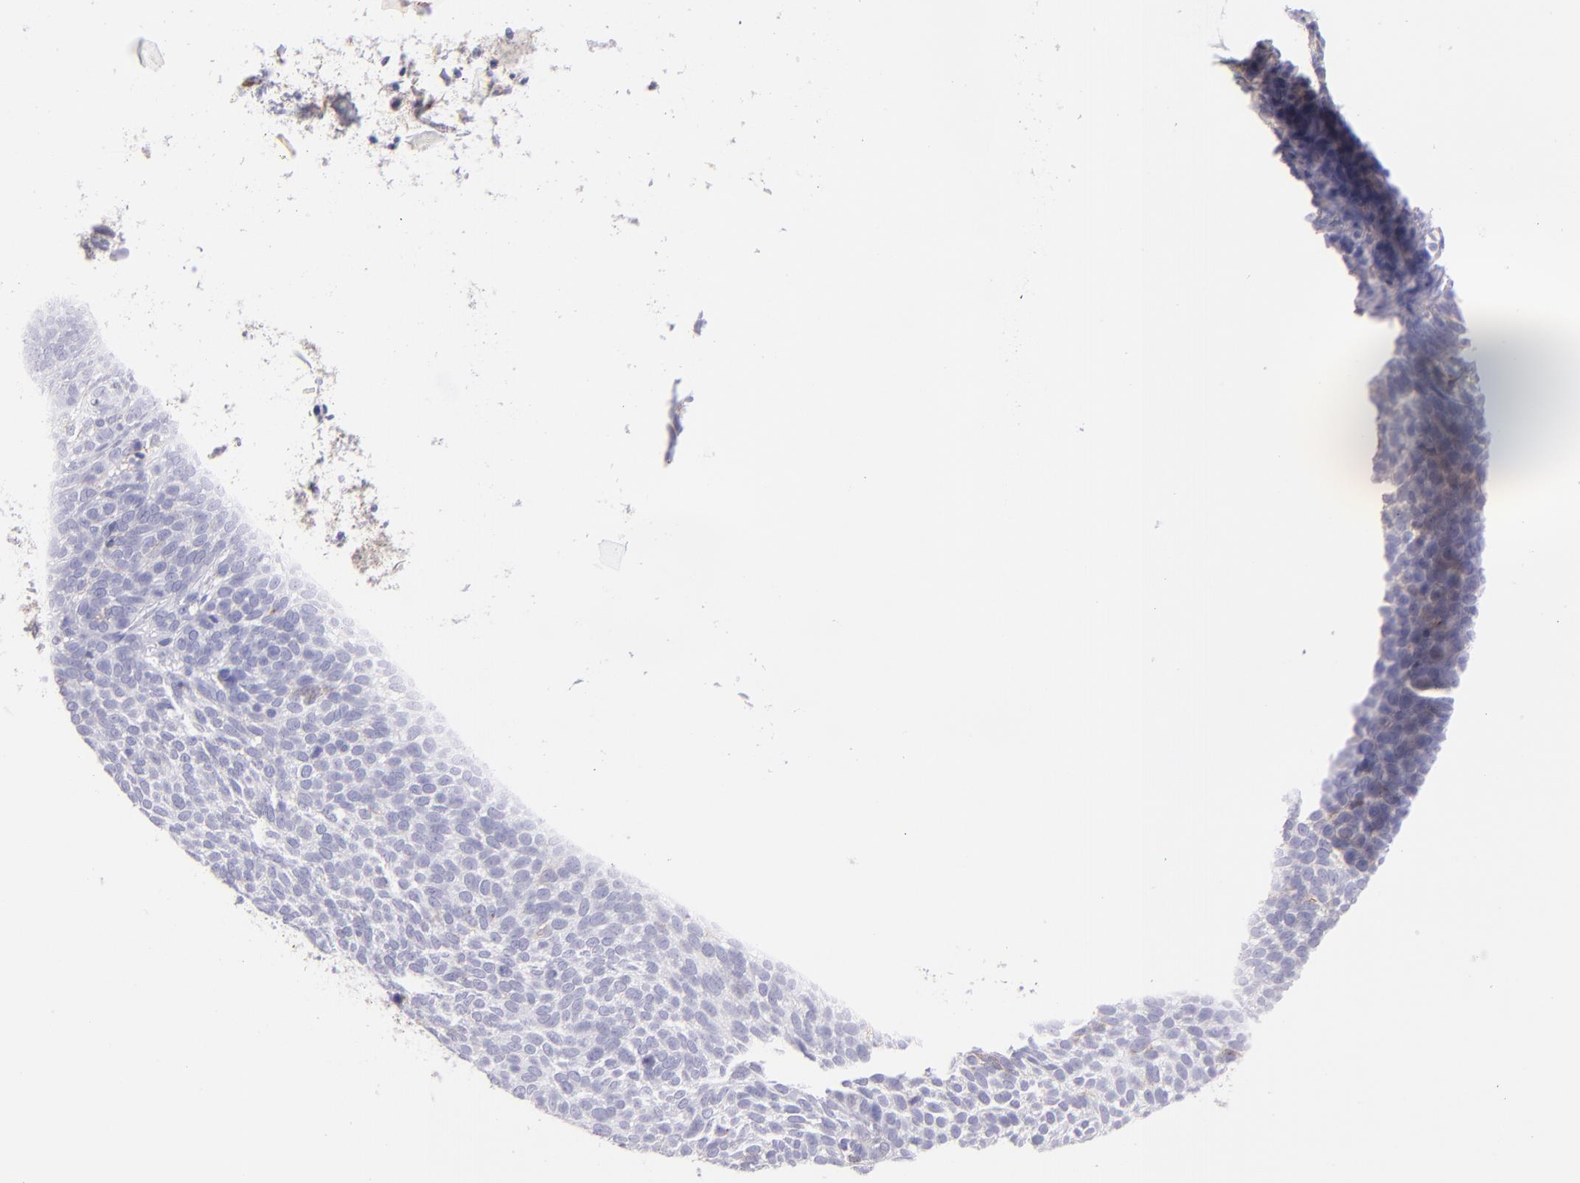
{"staining": {"intensity": "negative", "quantity": "none", "location": "none"}, "tissue": "skin cancer", "cell_type": "Tumor cells", "image_type": "cancer", "snomed": [{"axis": "morphology", "description": "Basal cell carcinoma"}, {"axis": "topography", "description": "Skin"}], "caption": "This is a photomicrograph of immunohistochemistry staining of skin cancer, which shows no staining in tumor cells.", "gene": "CD81", "patient": {"sex": "male", "age": 63}}